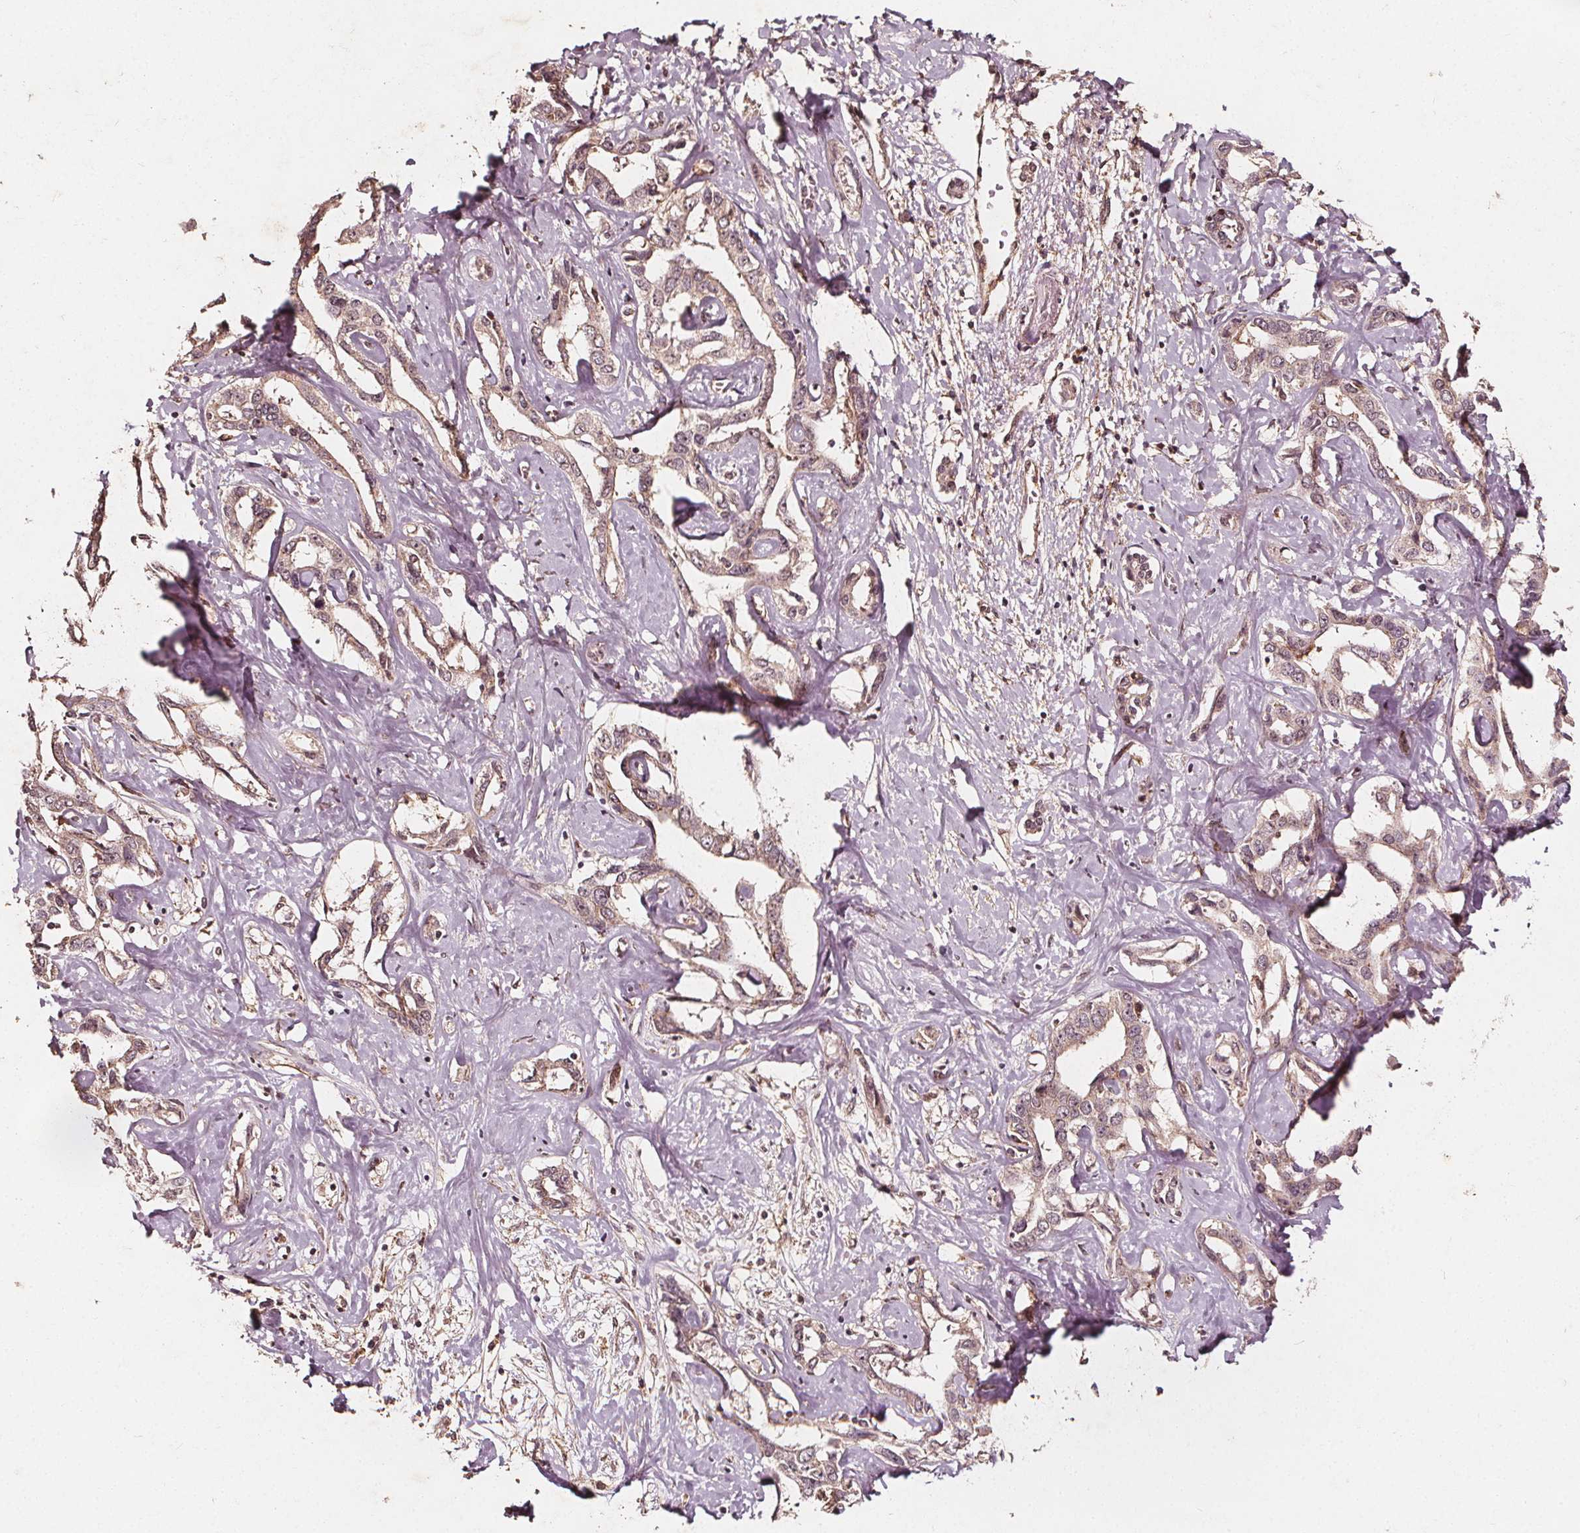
{"staining": {"intensity": "weak", "quantity": "25%-75%", "location": "cytoplasmic/membranous"}, "tissue": "liver cancer", "cell_type": "Tumor cells", "image_type": "cancer", "snomed": [{"axis": "morphology", "description": "Cholangiocarcinoma"}, {"axis": "topography", "description": "Liver"}], "caption": "Immunohistochemical staining of human liver cholangiocarcinoma reveals weak cytoplasmic/membranous protein expression in about 25%-75% of tumor cells.", "gene": "ABCA1", "patient": {"sex": "male", "age": 59}}